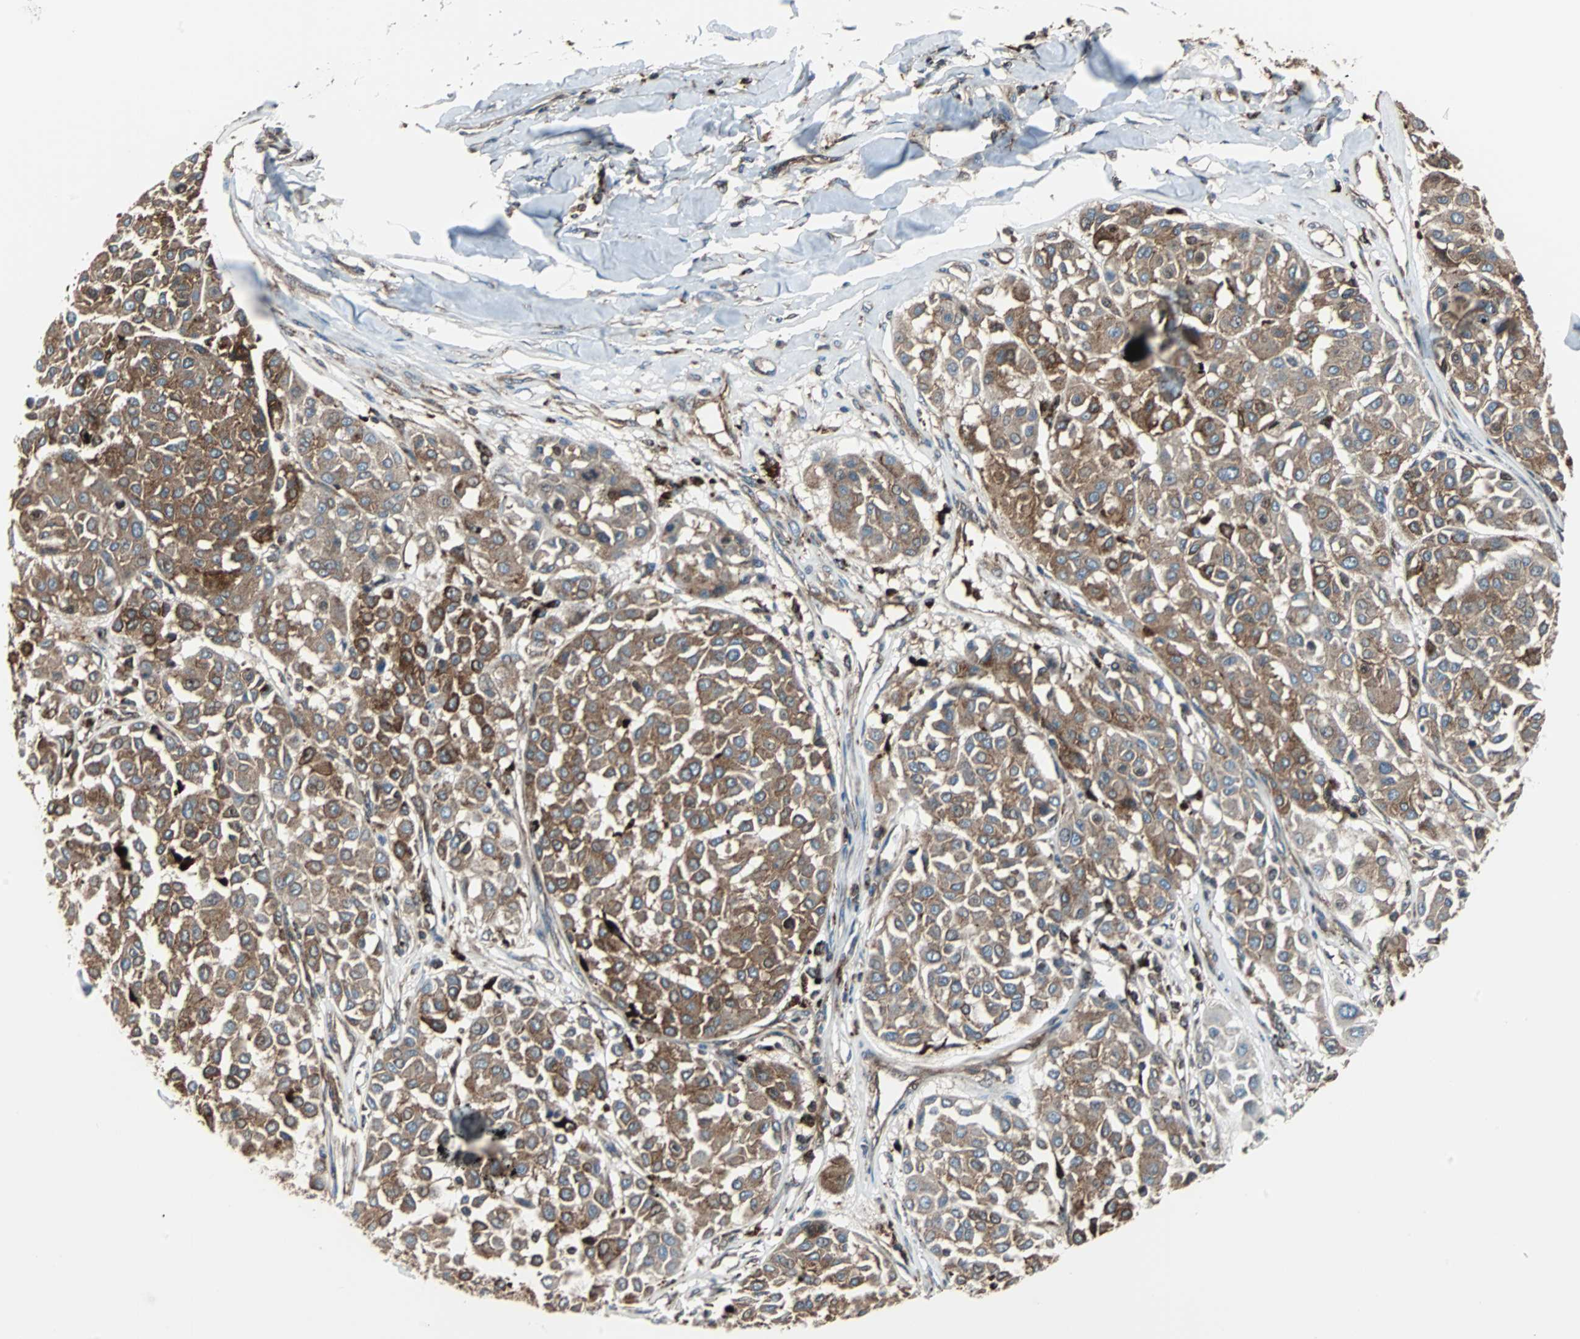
{"staining": {"intensity": "moderate", "quantity": ">75%", "location": "cytoplasmic/membranous"}, "tissue": "melanoma", "cell_type": "Tumor cells", "image_type": "cancer", "snomed": [{"axis": "morphology", "description": "Malignant melanoma, Metastatic site"}, {"axis": "topography", "description": "Soft tissue"}], "caption": "Human melanoma stained for a protein (brown) reveals moderate cytoplasmic/membranous positive staining in about >75% of tumor cells.", "gene": "RELA", "patient": {"sex": "male", "age": 41}}